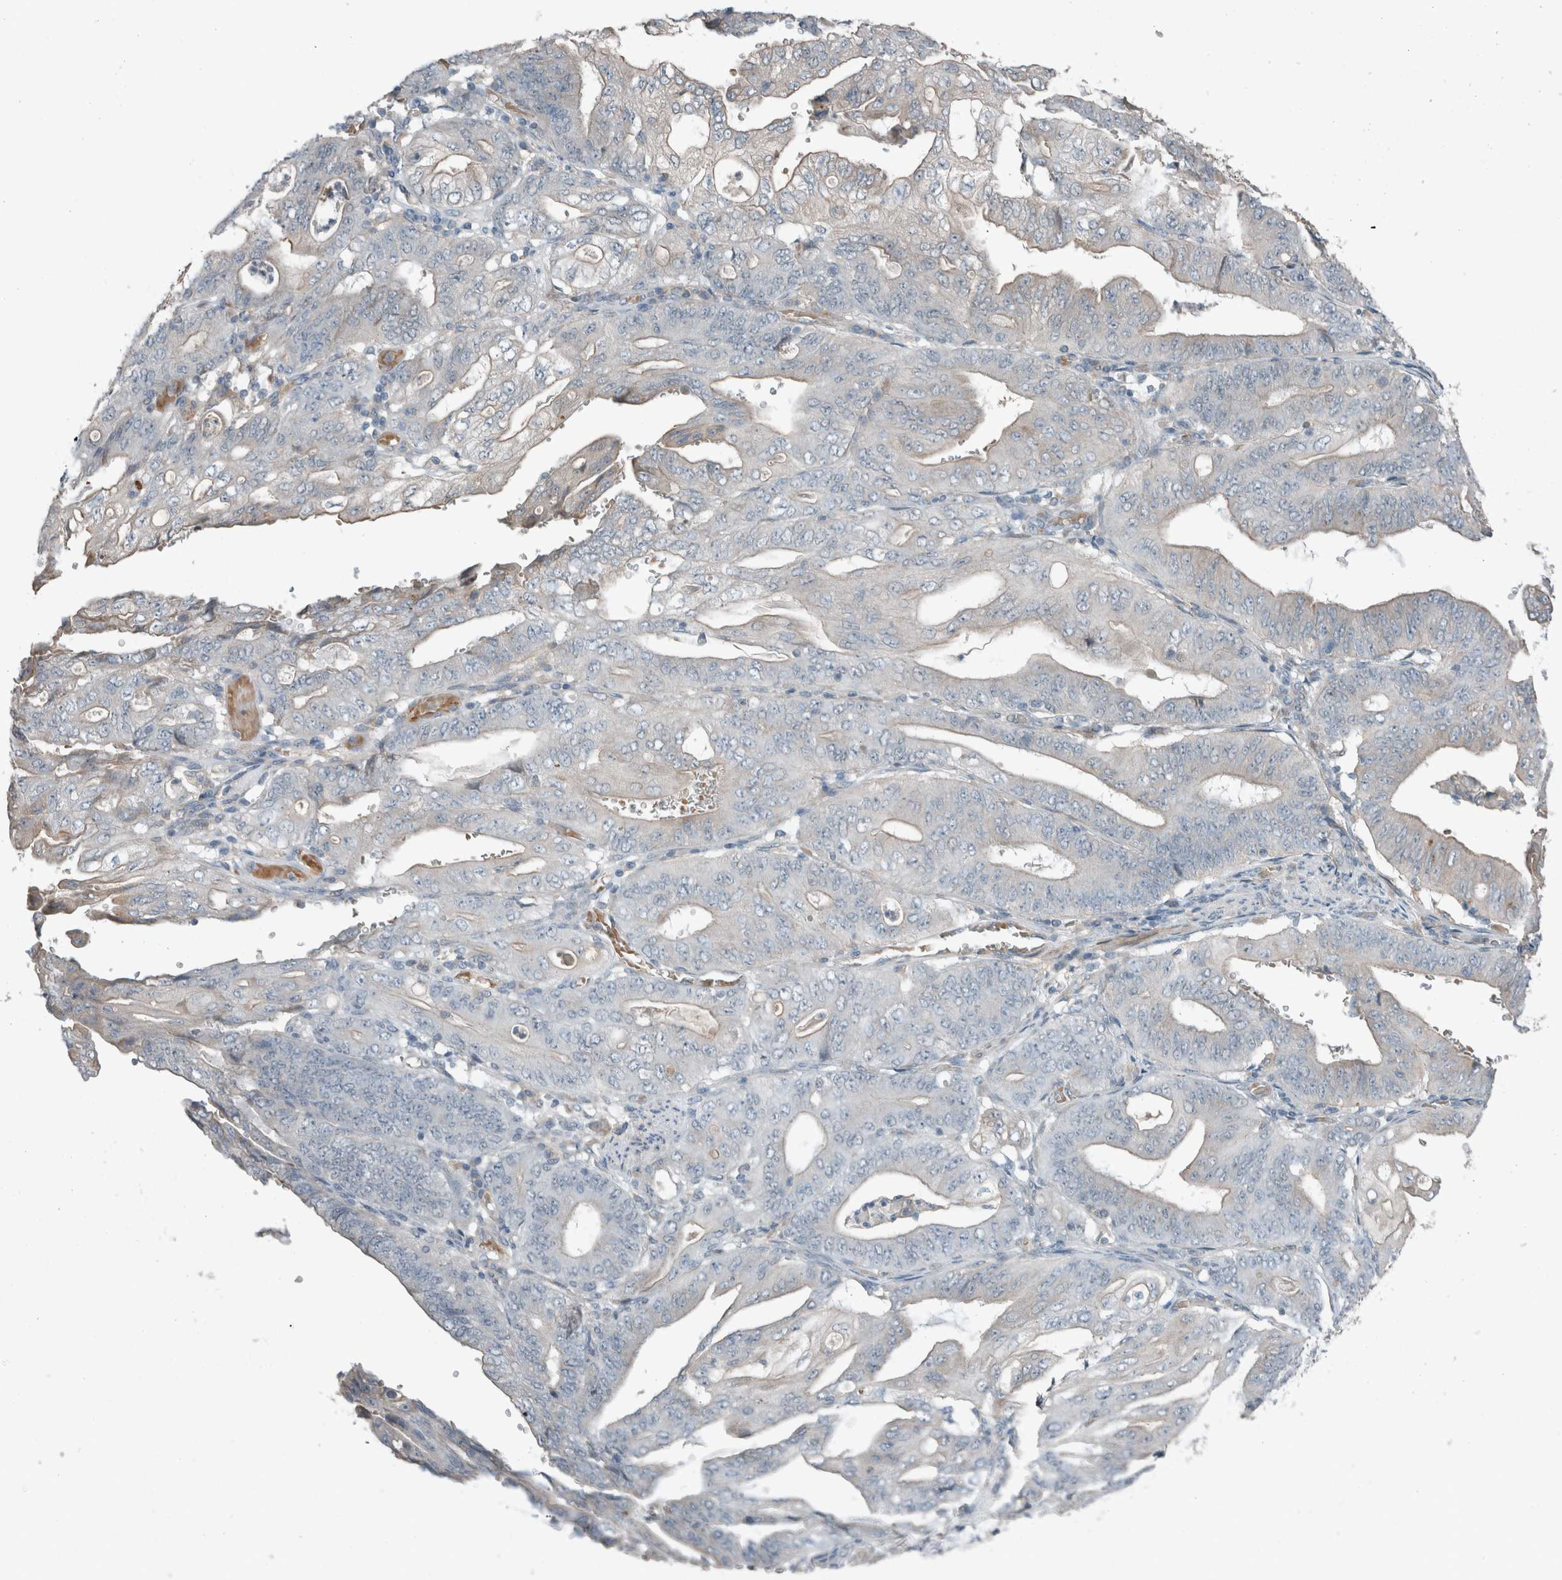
{"staining": {"intensity": "weak", "quantity": "<25%", "location": "cytoplasmic/membranous"}, "tissue": "stomach cancer", "cell_type": "Tumor cells", "image_type": "cancer", "snomed": [{"axis": "morphology", "description": "Adenocarcinoma, NOS"}, {"axis": "topography", "description": "Stomach"}], "caption": "High magnification brightfield microscopy of stomach cancer (adenocarcinoma) stained with DAB (3,3'-diaminobenzidine) (brown) and counterstained with hematoxylin (blue): tumor cells show no significant expression.", "gene": "JADE2", "patient": {"sex": "female", "age": 73}}